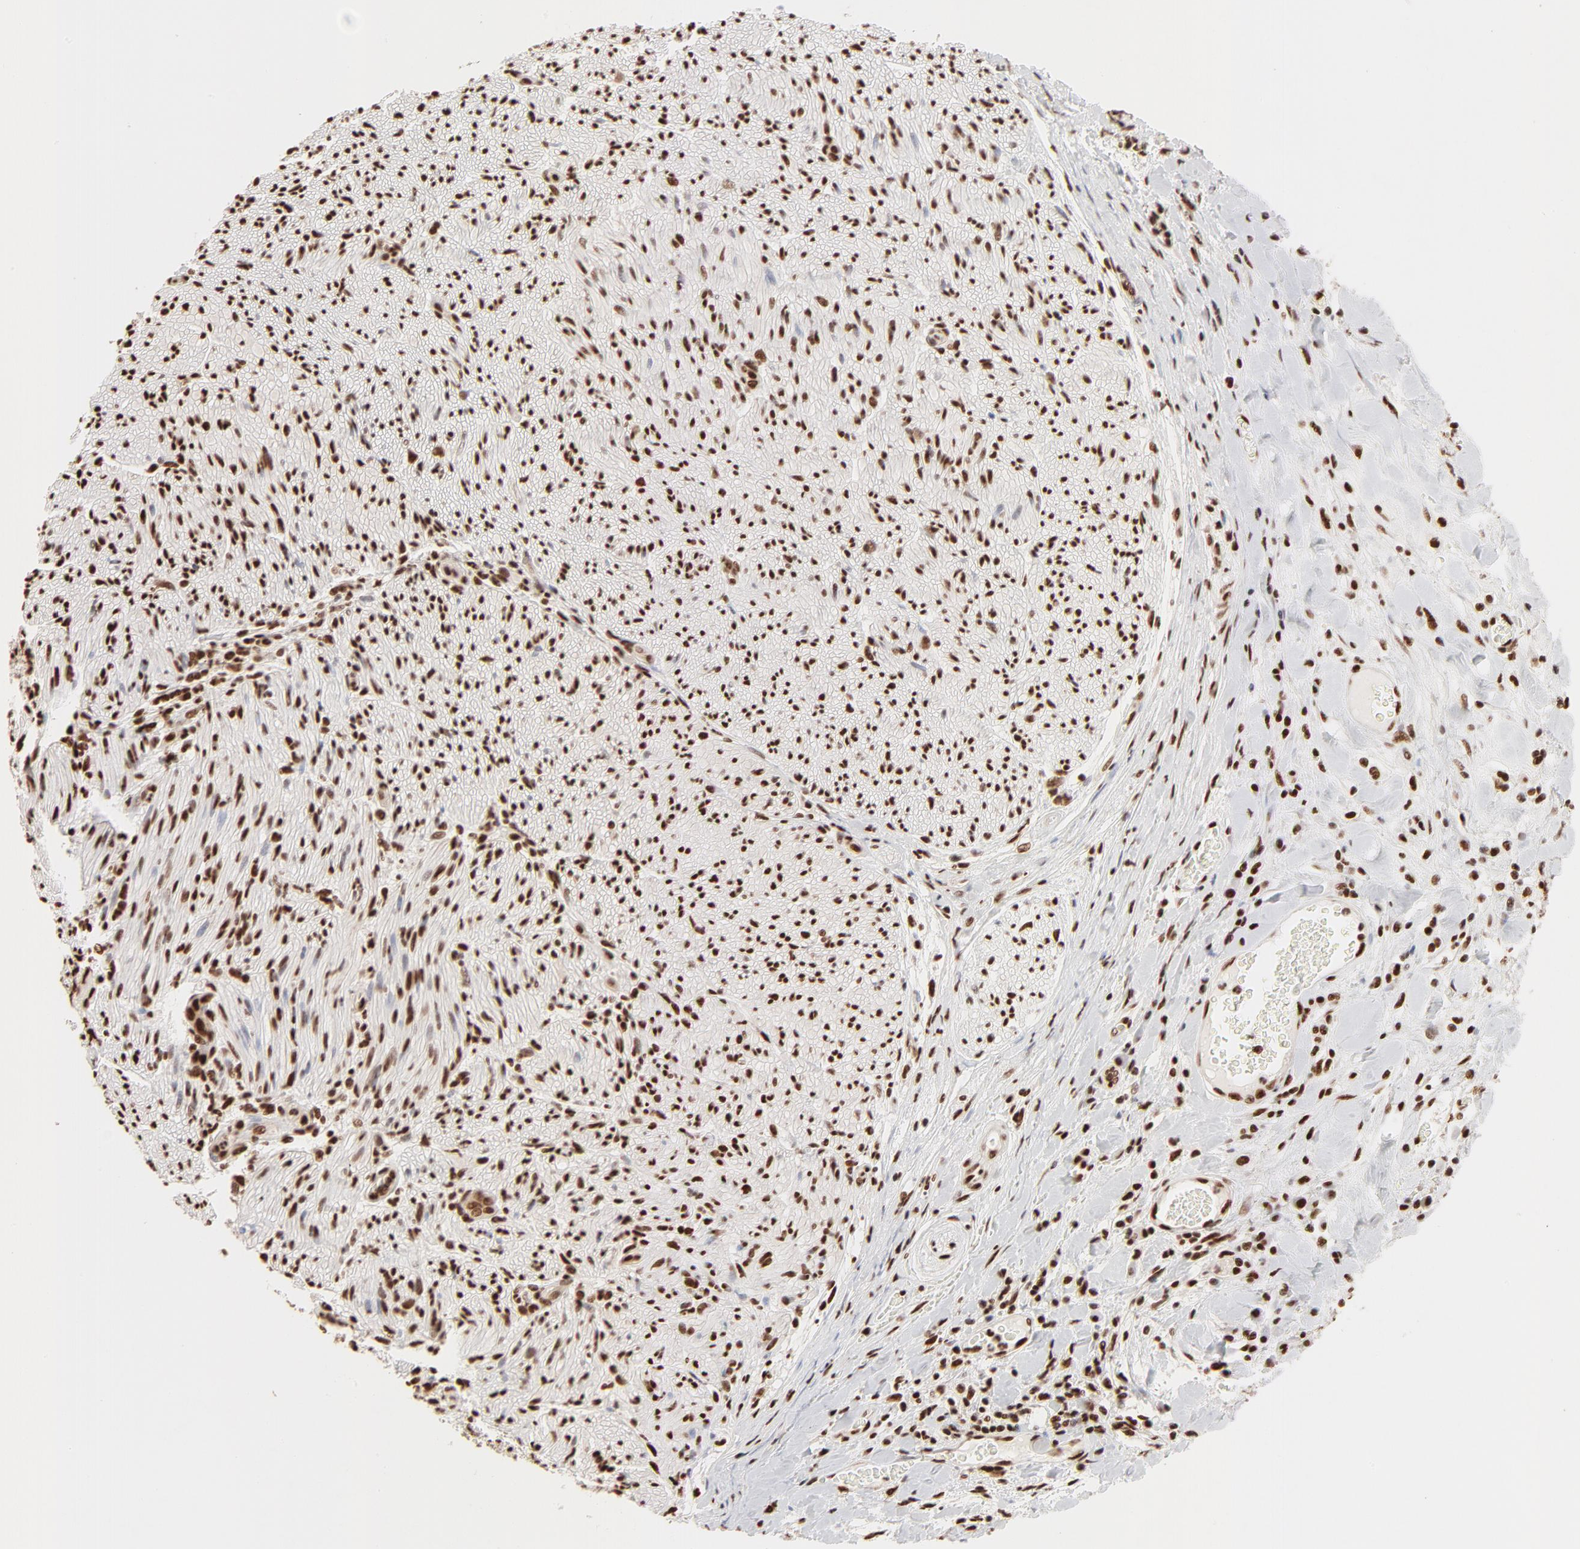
{"staining": {"intensity": "strong", "quantity": ">75%", "location": "nuclear"}, "tissue": "liver cancer", "cell_type": "Tumor cells", "image_type": "cancer", "snomed": [{"axis": "morphology", "description": "Cholangiocarcinoma"}, {"axis": "topography", "description": "Liver"}], "caption": "An image showing strong nuclear positivity in about >75% of tumor cells in liver cancer (cholangiocarcinoma), as visualized by brown immunohistochemical staining.", "gene": "TARDBP", "patient": {"sex": "male", "age": 58}}